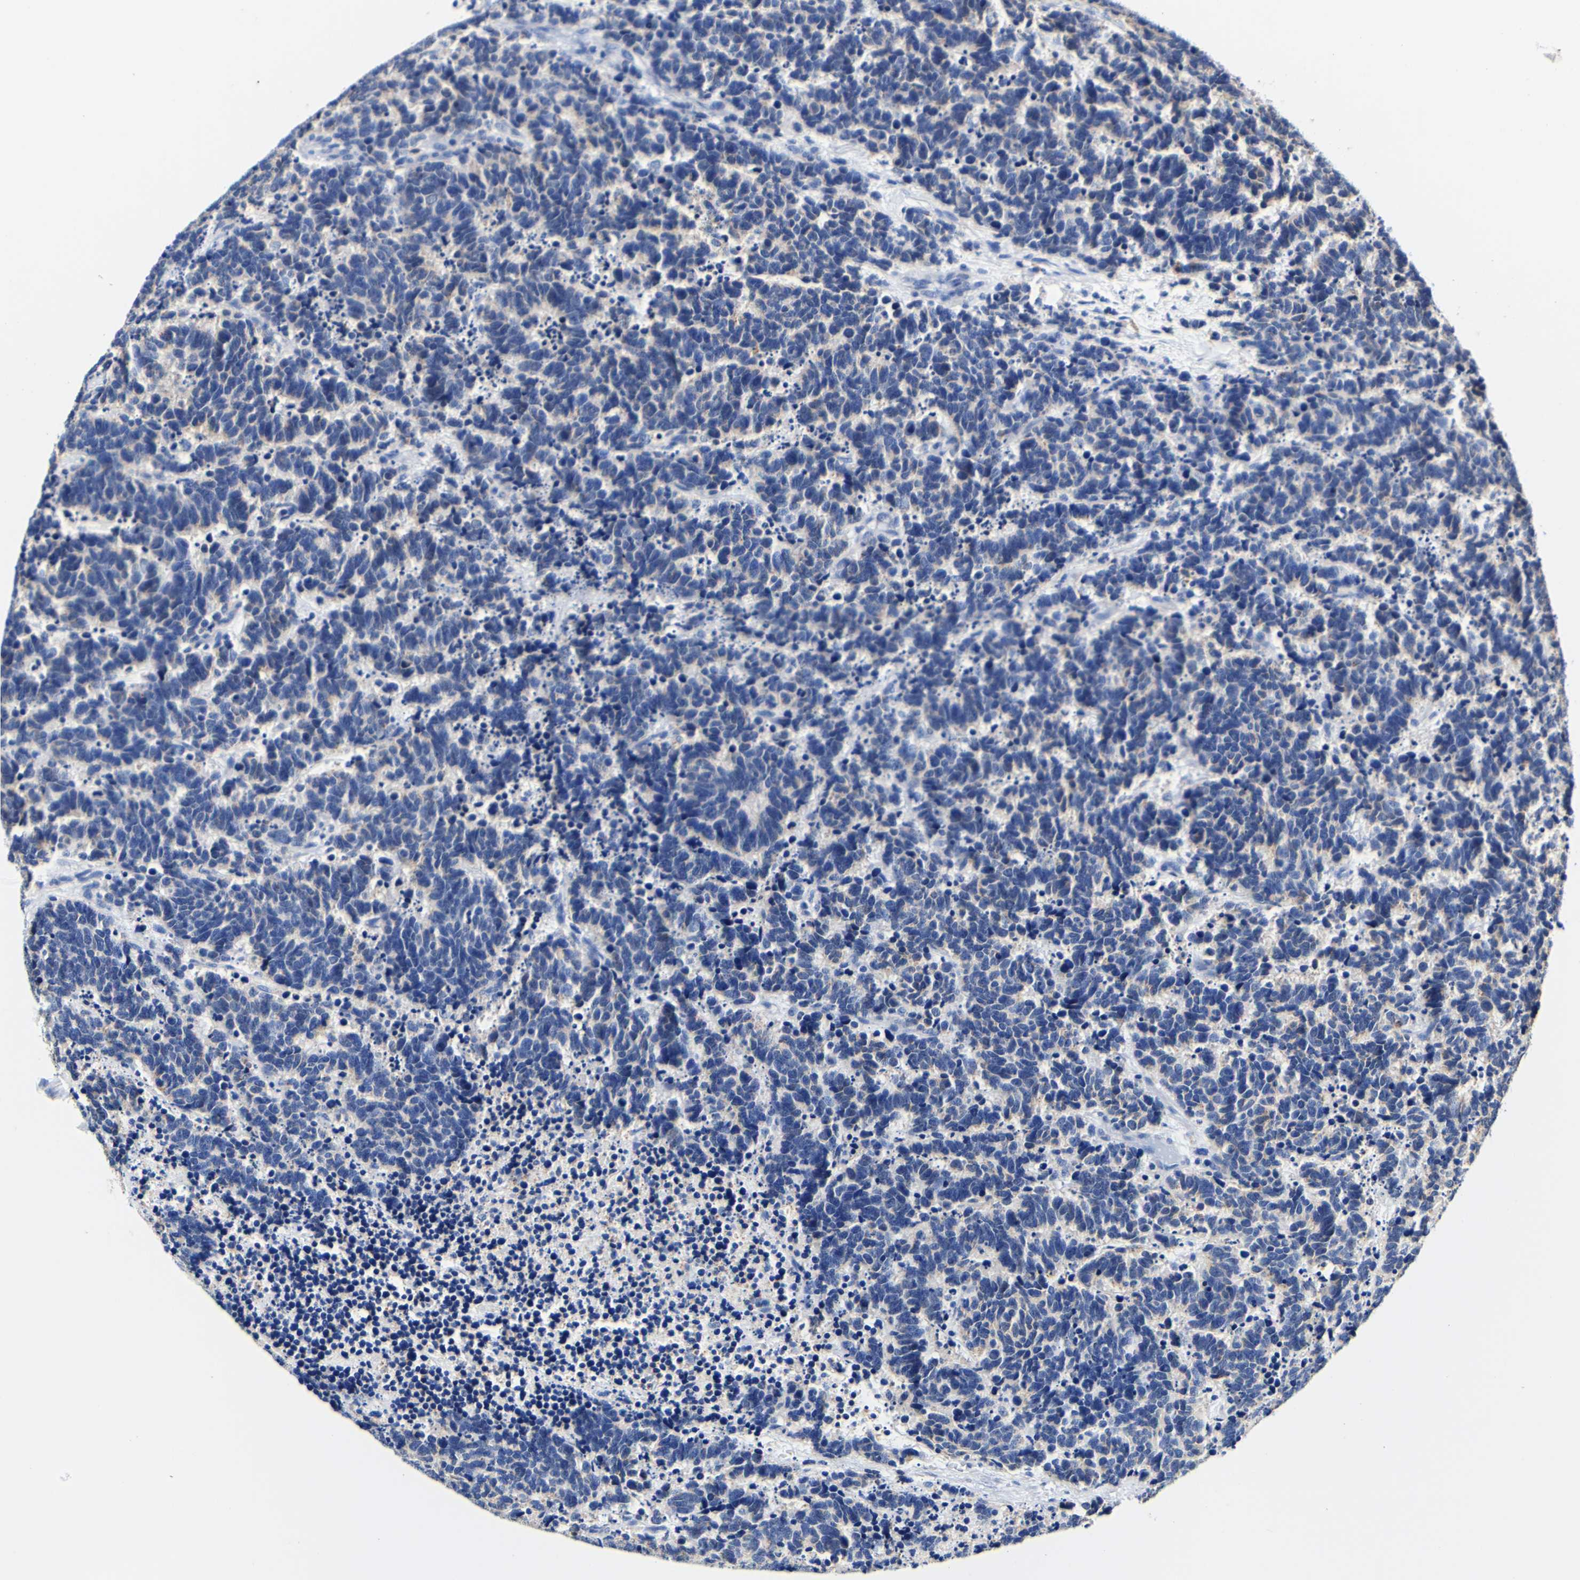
{"staining": {"intensity": "negative", "quantity": "none", "location": "none"}, "tissue": "carcinoid", "cell_type": "Tumor cells", "image_type": "cancer", "snomed": [{"axis": "morphology", "description": "Carcinoma, NOS"}, {"axis": "morphology", "description": "Carcinoid, malignant, NOS"}, {"axis": "topography", "description": "Urinary bladder"}], "caption": "Tumor cells are negative for protein expression in human carcinoid.", "gene": "CAMK4", "patient": {"sex": "male", "age": 57}}